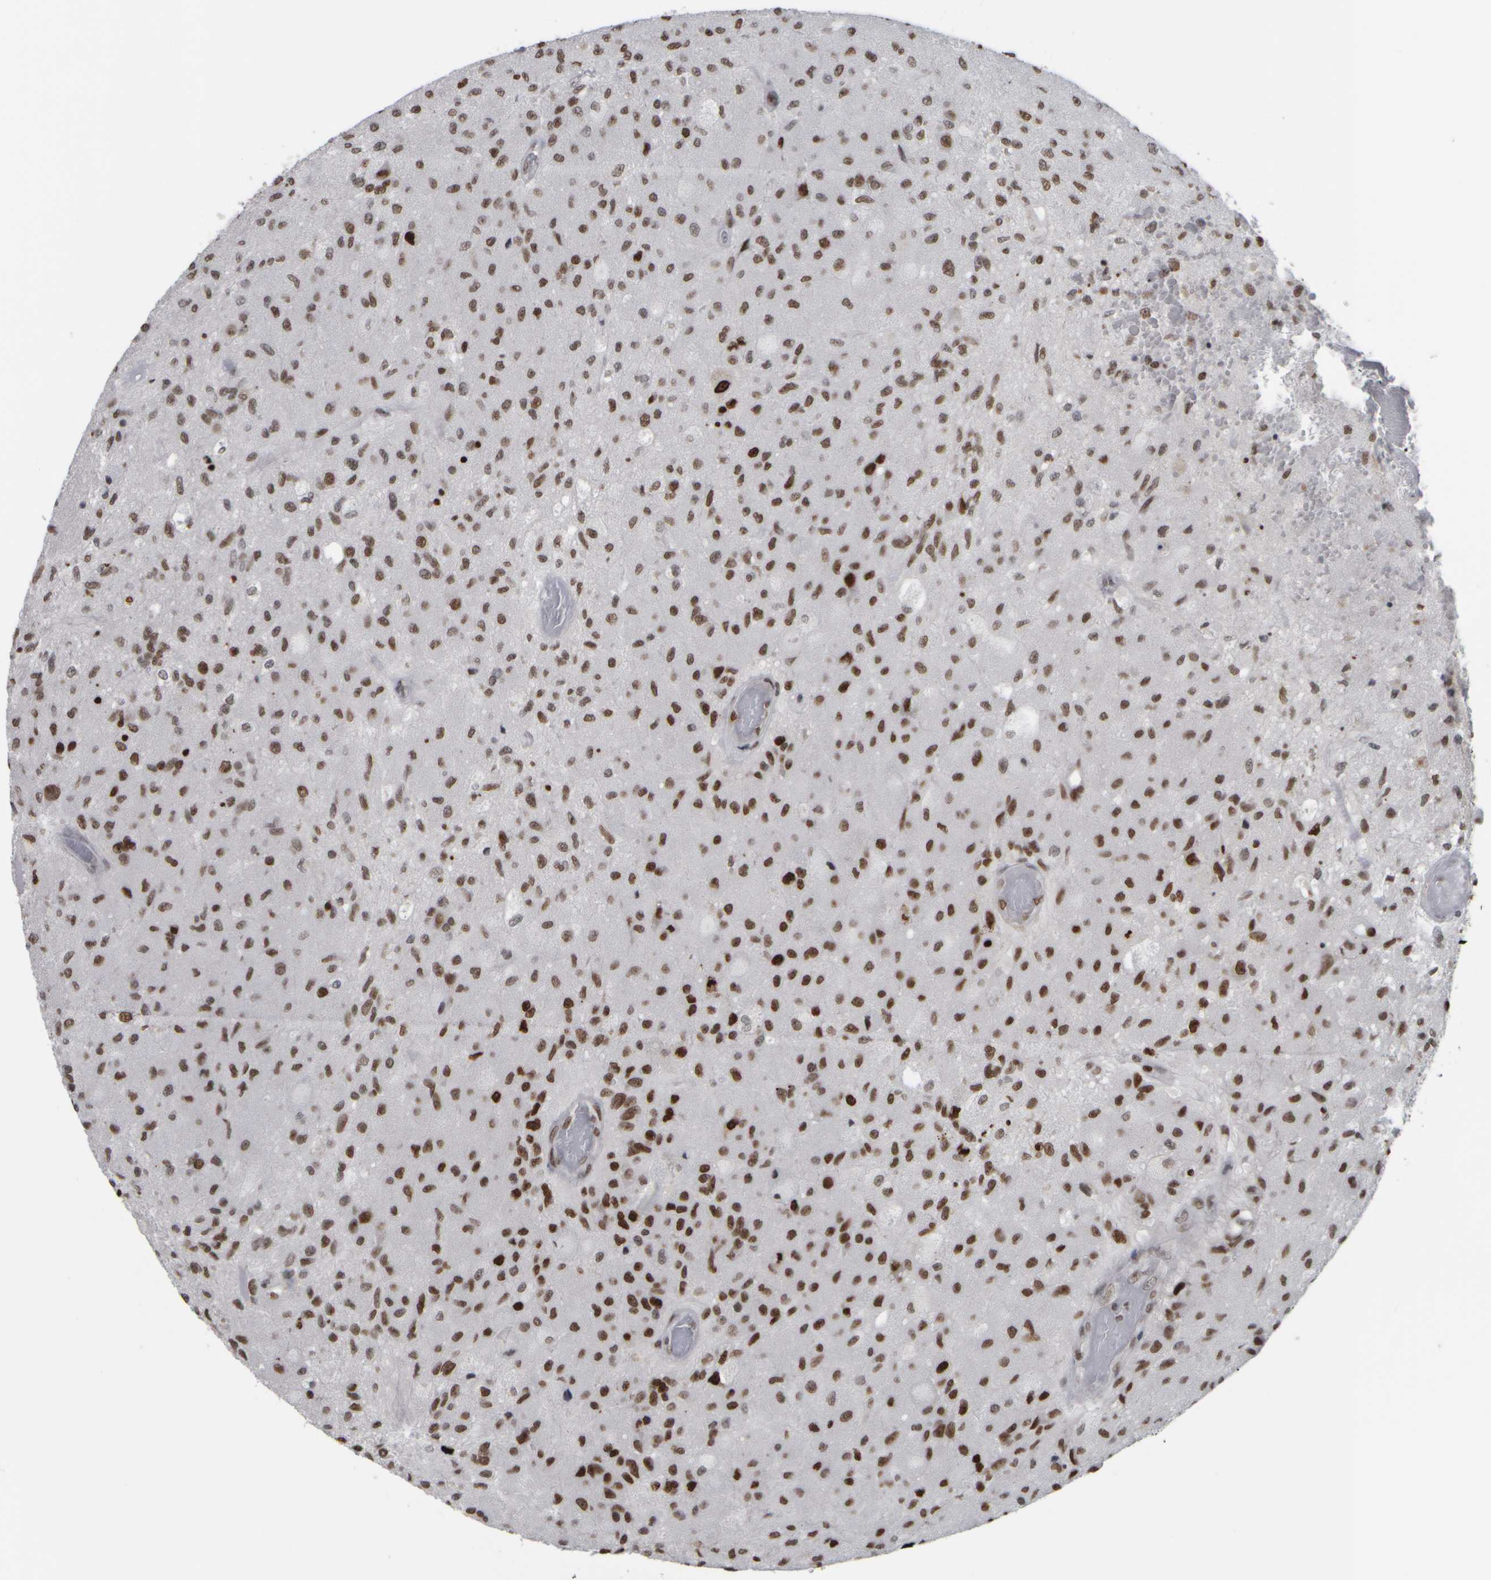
{"staining": {"intensity": "strong", "quantity": ">75%", "location": "nuclear"}, "tissue": "glioma", "cell_type": "Tumor cells", "image_type": "cancer", "snomed": [{"axis": "morphology", "description": "Normal tissue, NOS"}, {"axis": "morphology", "description": "Glioma, malignant, High grade"}, {"axis": "topography", "description": "Cerebral cortex"}], "caption": "IHC image of human glioma stained for a protein (brown), which demonstrates high levels of strong nuclear positivity in approximately >75% of tumor cells.", "gene": "TOP2B", "patient": {"sex": "male", "age": 77}}